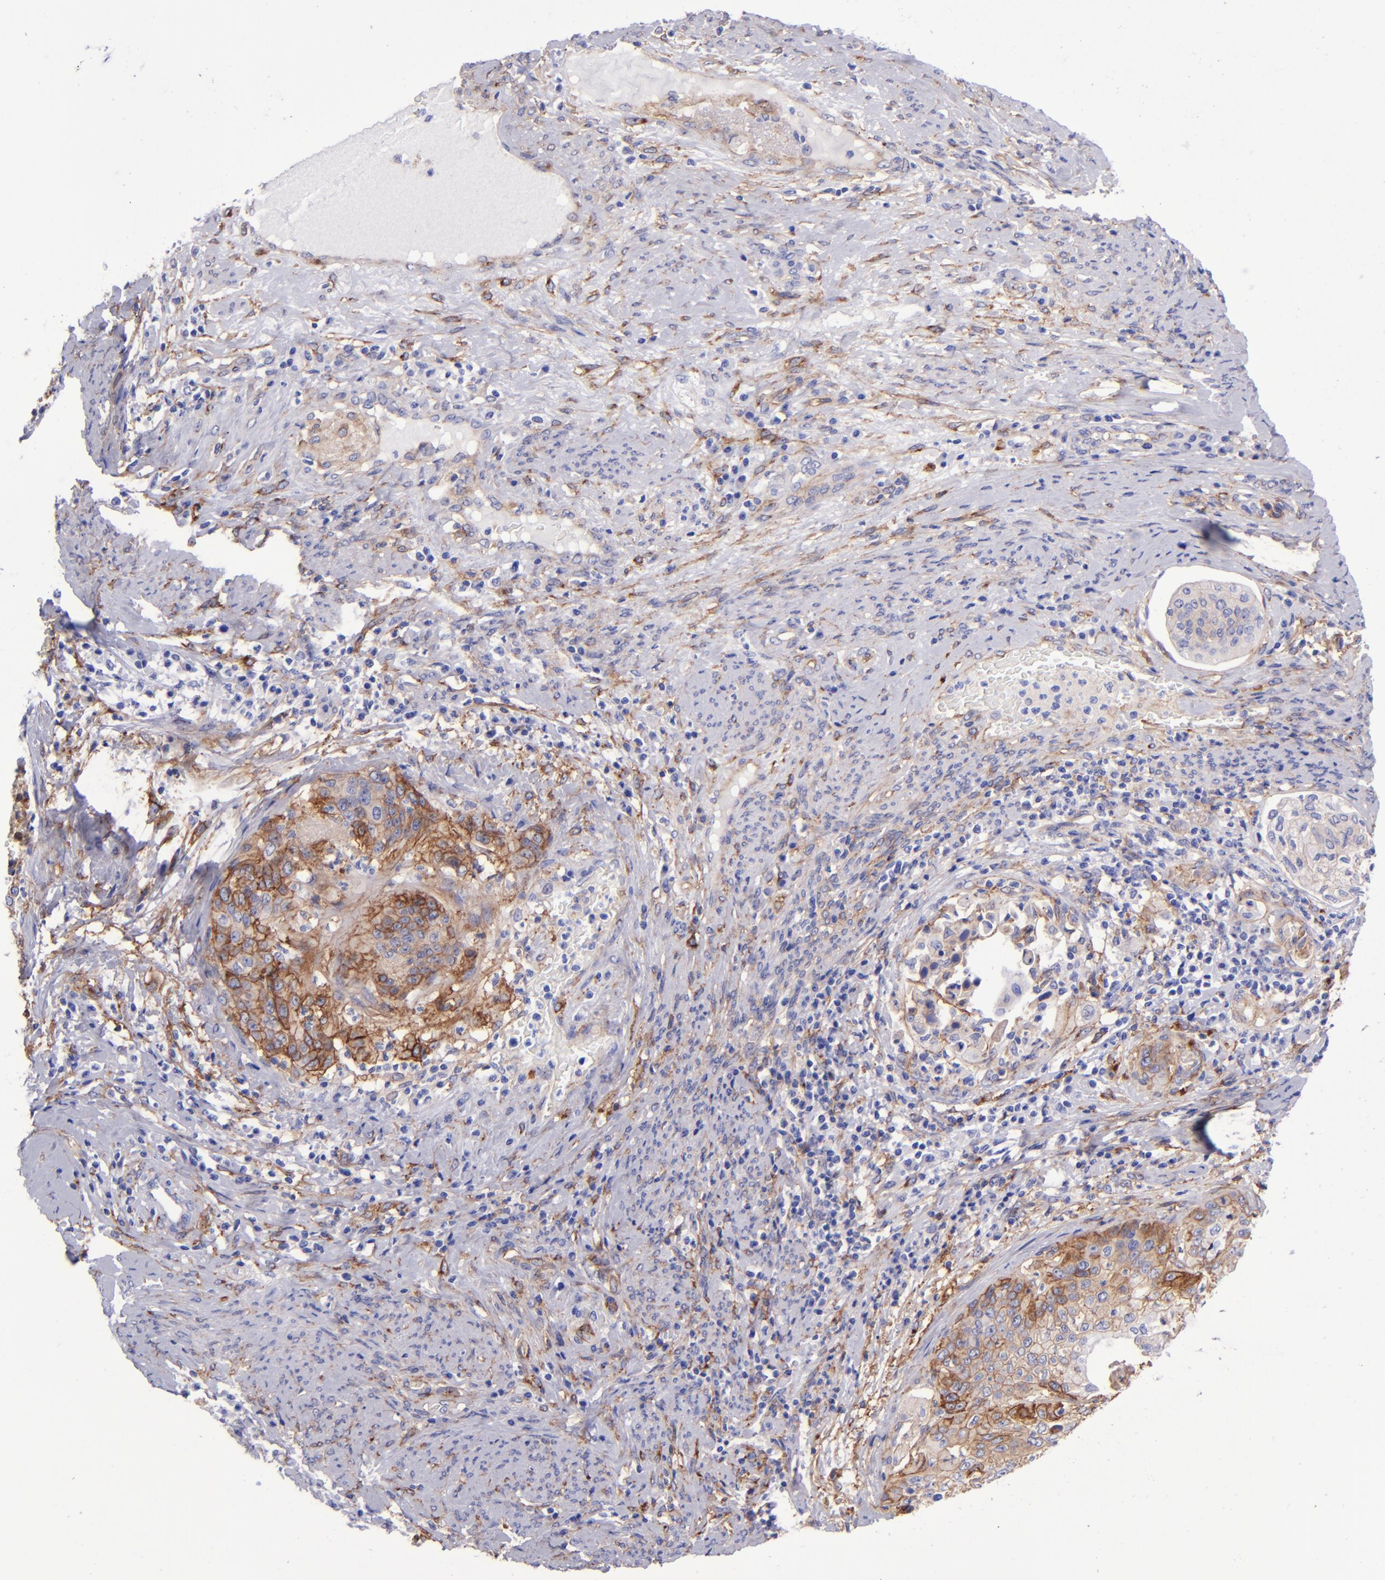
{"staining": {"intensity": "moderate", "quantity": "25%-75%", "location": "cytoplasmic/membranous"}, "tissue": "cervical cancer", "cell_type": "Tumor cells", "image_type": "cancer", "snomed": [{"axis": "morphology", "description": "Squamous cell carcinoma, NOS"}, {"axis": "topography", "description": "Cervix"}], "caption": "Immunohistochemistry (DAB (3,3'-diaminobenzidine)) staining of human cervical cancer (squamous cell carcinoma) exhibits moderate cytoplasmic/membranous protein positivity in approximately 25%-75% of tumor cells. (DAB = brown stain, brightfield microscopy at high magnification).", "gene": "ITGAV", "patient": {"sex": "female", "age": 41}}